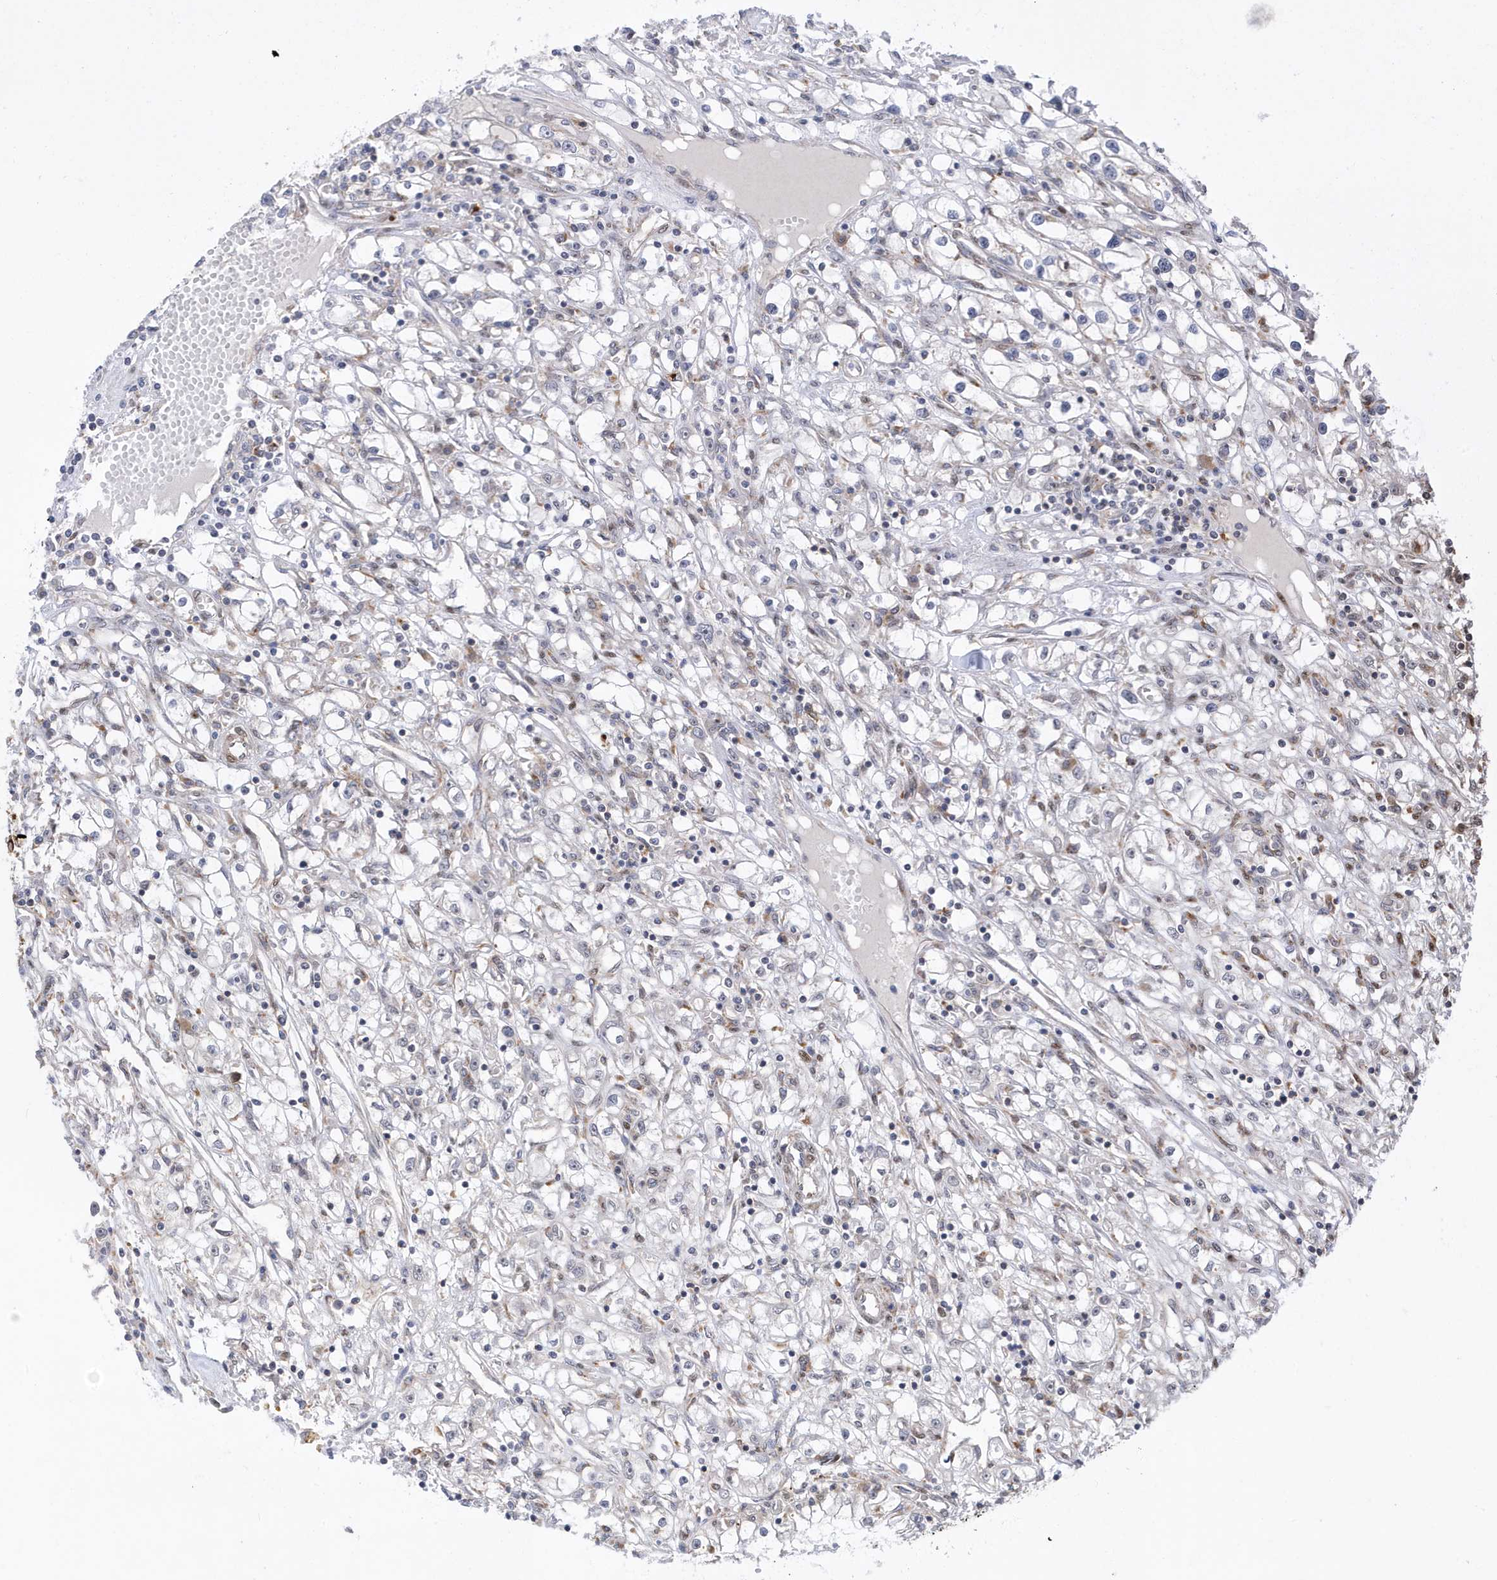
{"staining": {"intensity": "negative", "quantity": "none", "location": "none"}, "tissue": "renal cancer", "cell_type": "Tumor cells", "image_type": "cancer", "snomed": [{"axis": "morphology", "description": "Adenocarcinoma, NOS"}, {"axis": "topography", "description": "Kidney"}], "caption": "This micrograph is of renal cancer (adenocarcinoma) stained with IHC to label a protein in brown with the nuclei are counter-stained blue. There is no expression in tumor cells.", "gene": "ZNF507", "patient": {"sex": "male", "age": 56}}